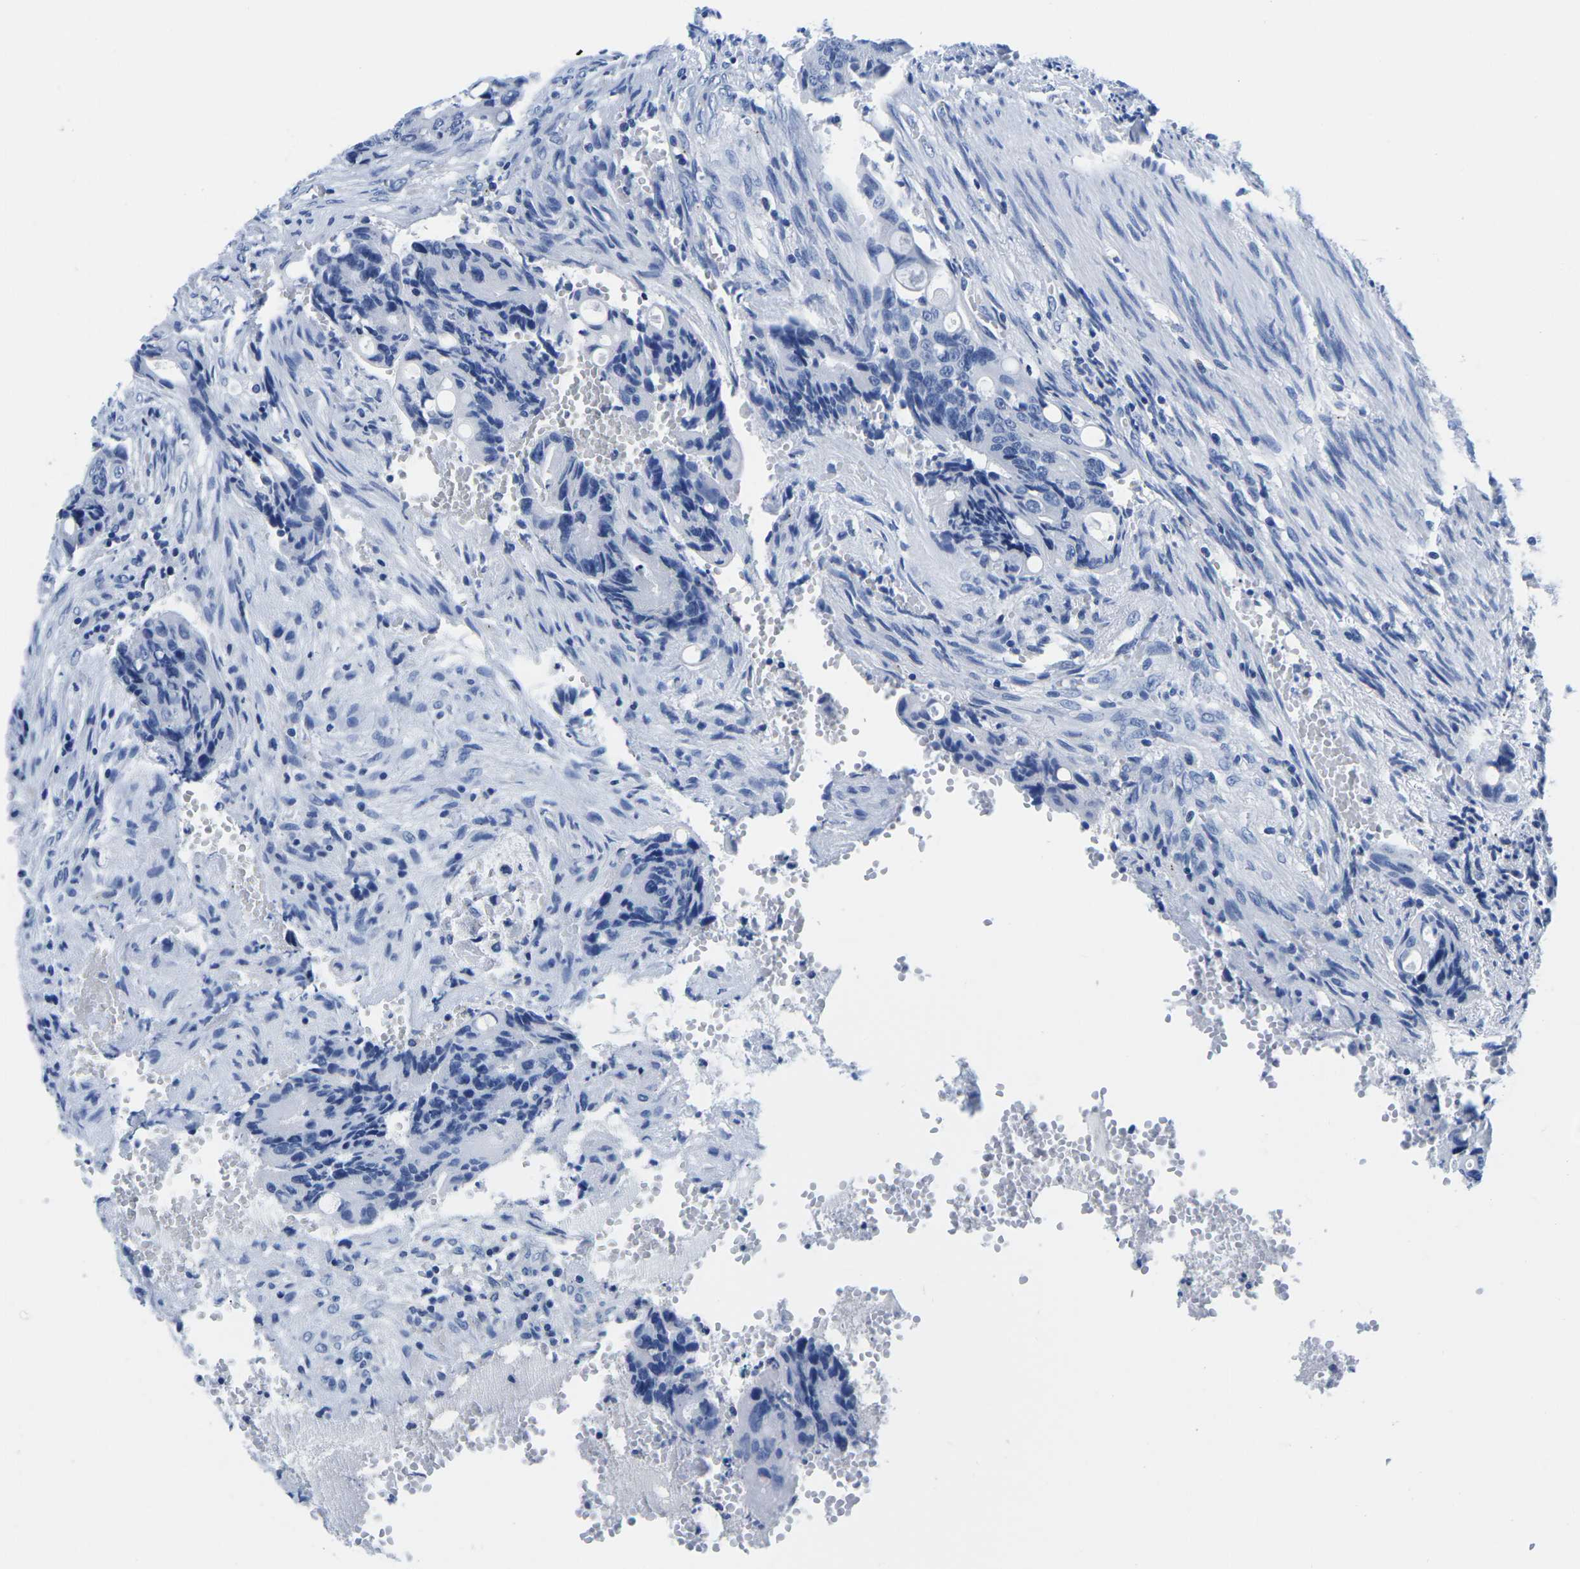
{"staining": {"intensity": "negative", "quantity": "none", "location": "none"}, "tissue": "colorectal cancer", "cell_type": "Tumor cells", "image_type": "cancer", "snomed": [{"axis": "morphology", "description": "Adenocarcinoma, NOS"}, {"axis": "topography", "description": "Colon"}], "caption": "Immunohistochemistry image of adenocarcinoma (colorectal) stained for a protein (brown), which shows no positivity in tumor cells.", "gene": "CYP1A2", "patient": {"sex": "female", "age": 57}}